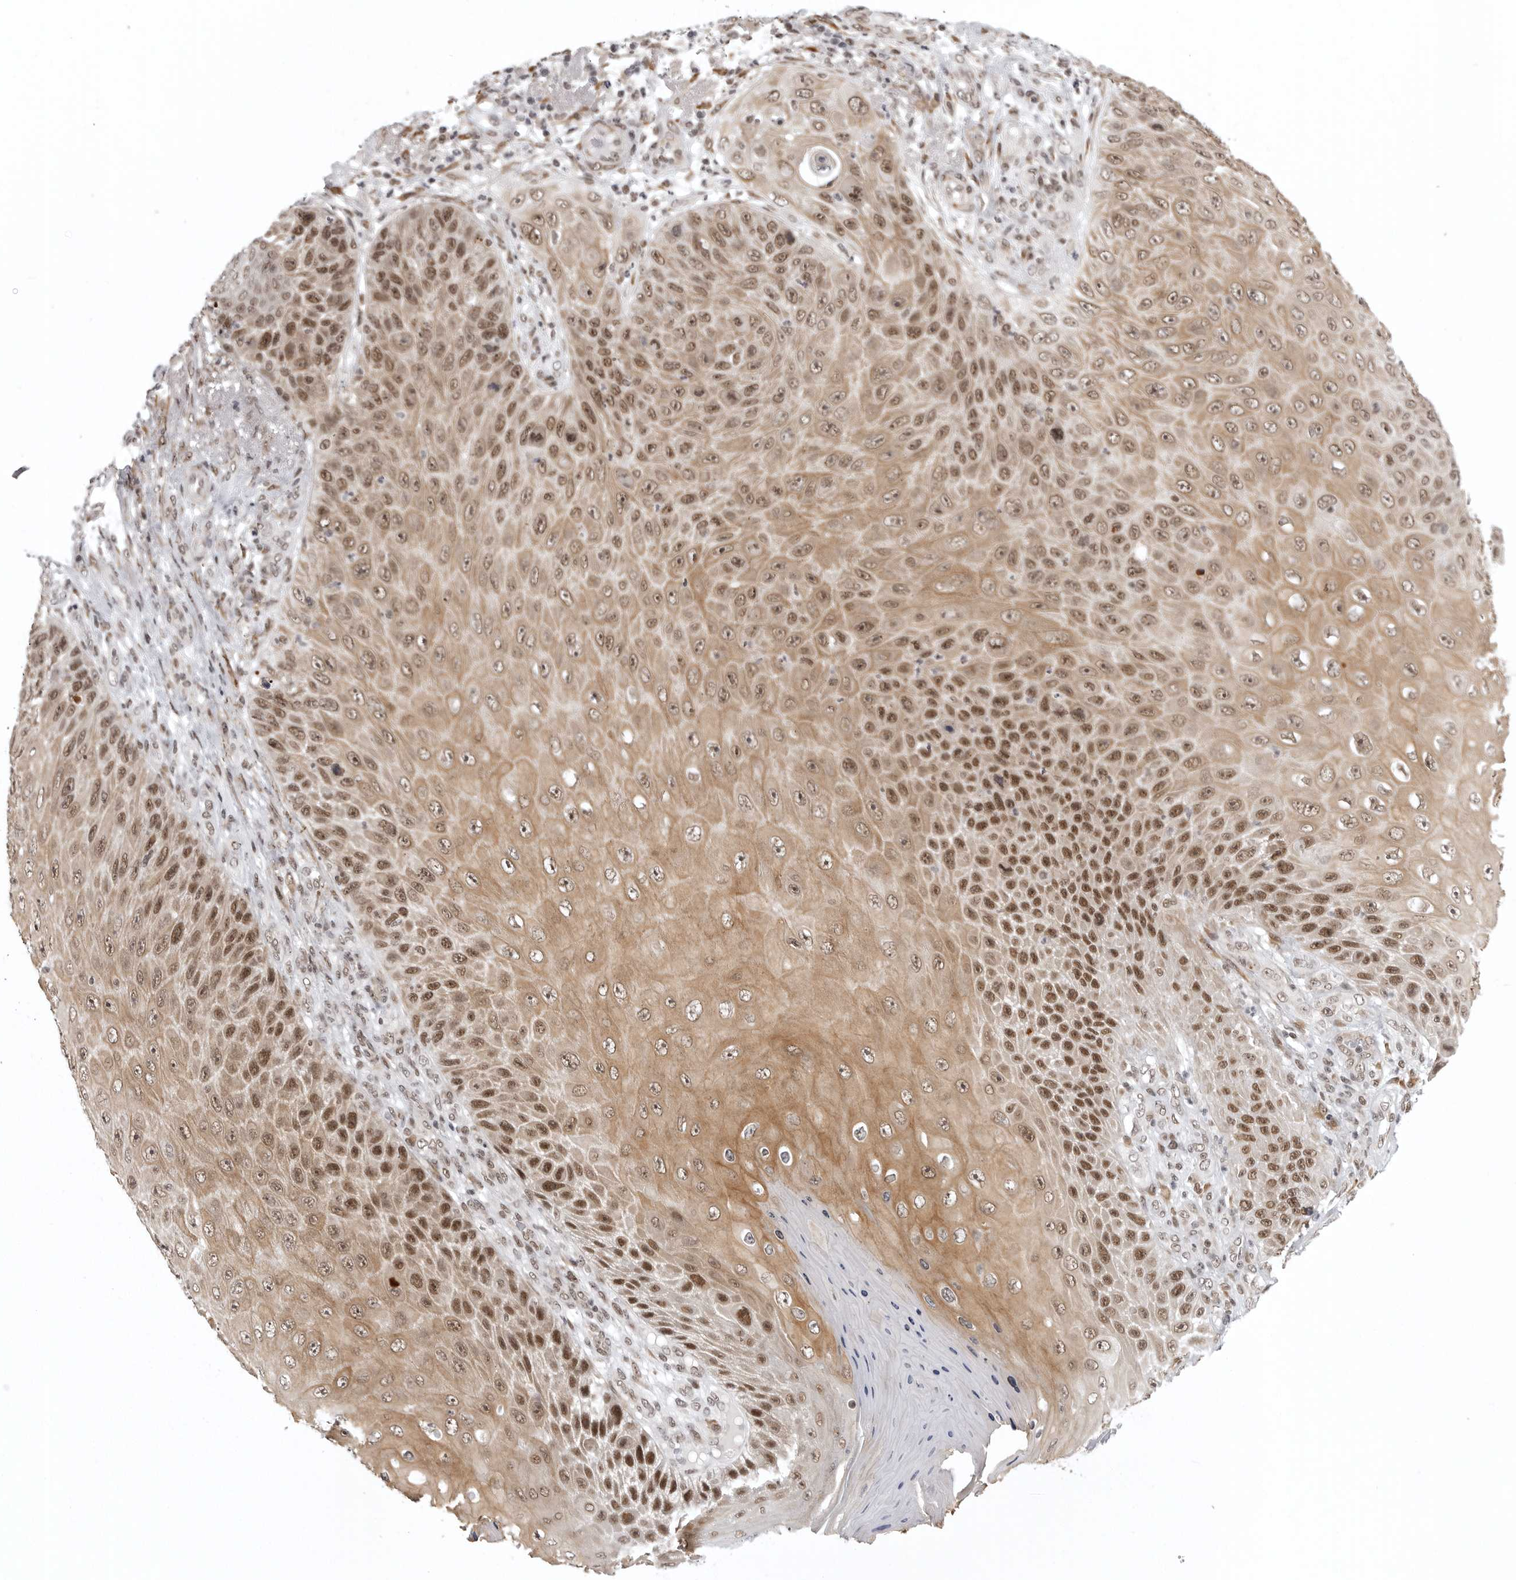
{"staining": {"intensity": "moderate", "quantity": ">75%", "location": "cytoplasmic/membranous,nuclear"}, "tissue": "skin cancer", "cell_type": "Tumor cells", "image_type": "cancer", "snomed": [{"axis": "morphology", "description": "Squamous cell carcinoma, NOS"}, {"axis": "topography", "description": "Skin"}], "caption": "Human skin cancer (squamous cell carcinoma) stained with a brown dye reveals moderate cytoplasmic/membranous and nuclear positive expression in approximately >75% of tumor cells.", "gene": "PRDM10", "patient": {"sex": "female", "age": 88}}